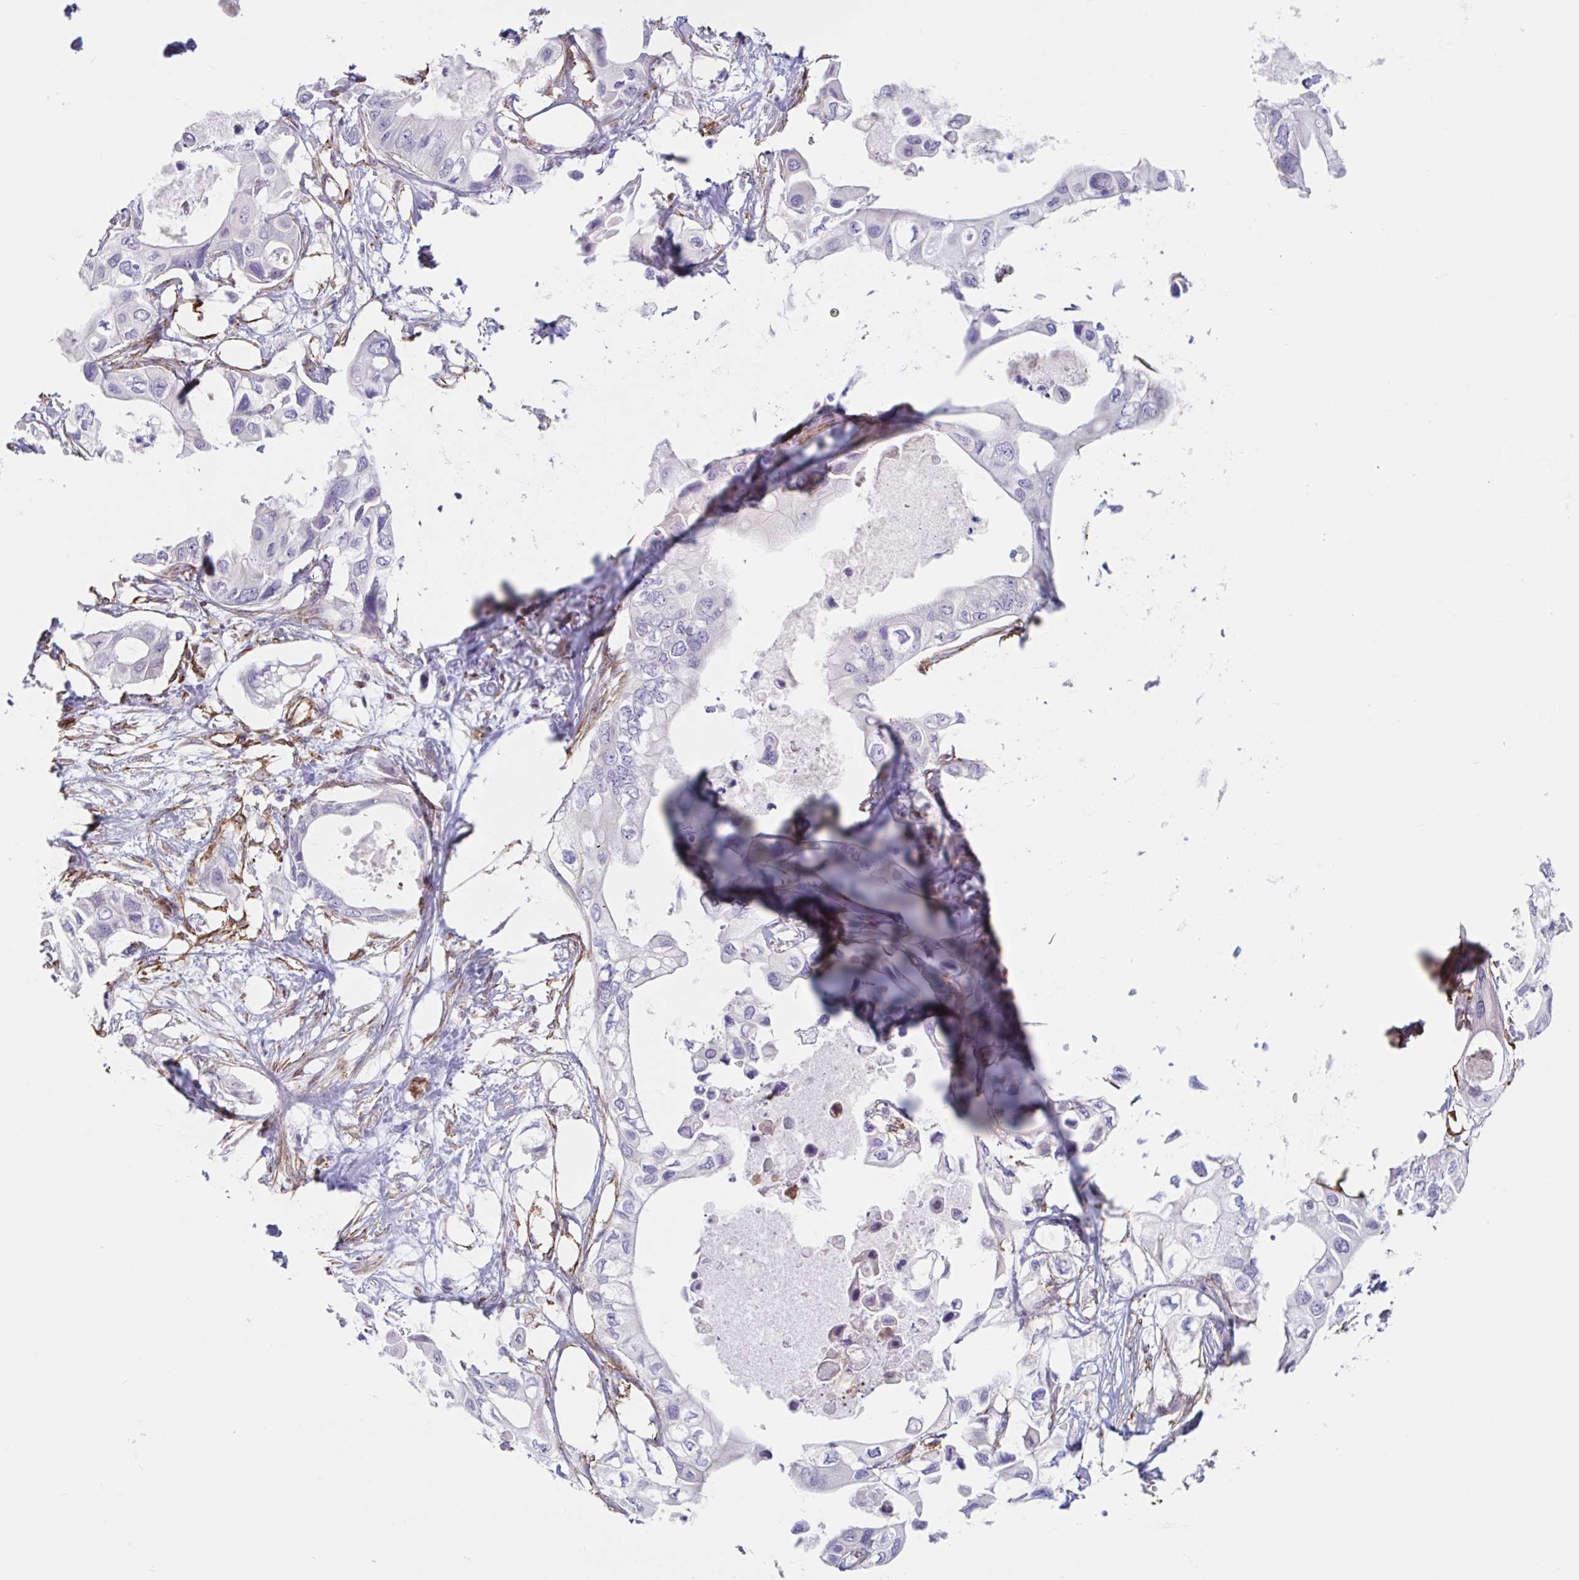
{"staining": {"intensity": "negative", "quantity": "none", "location": "none"}, "tissue": "pancreatic cancer", "cell_type": "Tumor cells", "image_type": "cancer", "snomed": [{"axis": "morphology", "description": "Adenocarcinoma, NOS"}, {"axis": "topography", "description": "Pancreas"}], "caption": "This is an IHC photomicrograph of human pancreatic cancer (adenocarcinoma). There is no positivity in tumor cells.", "gene": "CITED4", "patient": {"sex": "female", "age": 63}}